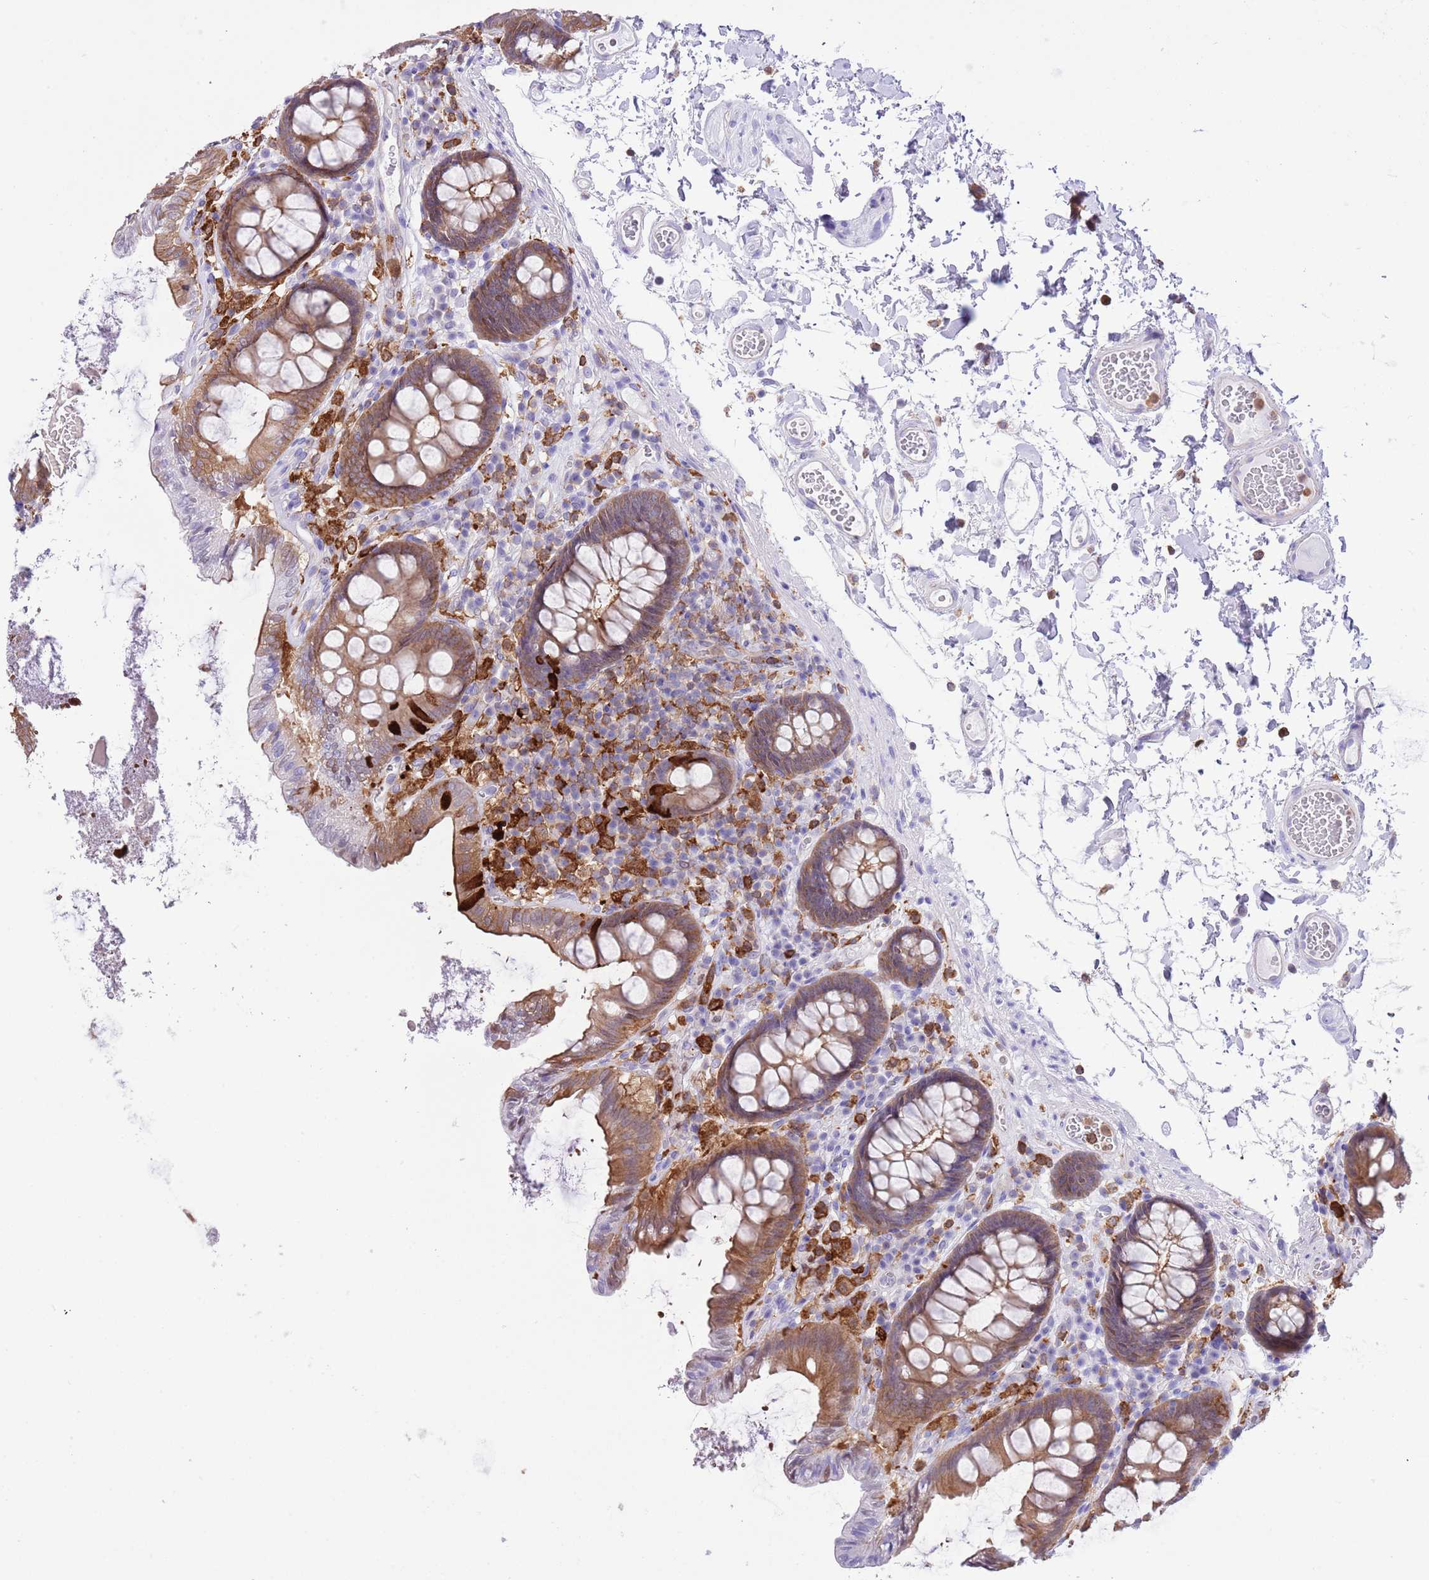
{"staining": {"intensity": "negative", "quantity": "none", "location": "none"}, "tissue": "colon", "cell_type": "Endothelial cells", "image_type": "normal", "snomed": [{"axis": "morphology", "description": "Normal tissue, NOS"}, {"axis": "topography", "description": "Colon"}], "caption": "Immunohistochemical staining of normal human colon shows no significant staining in endothelial cells.", "gene": "EFHD2", "patient": {"sex": "male", "age": 84}}